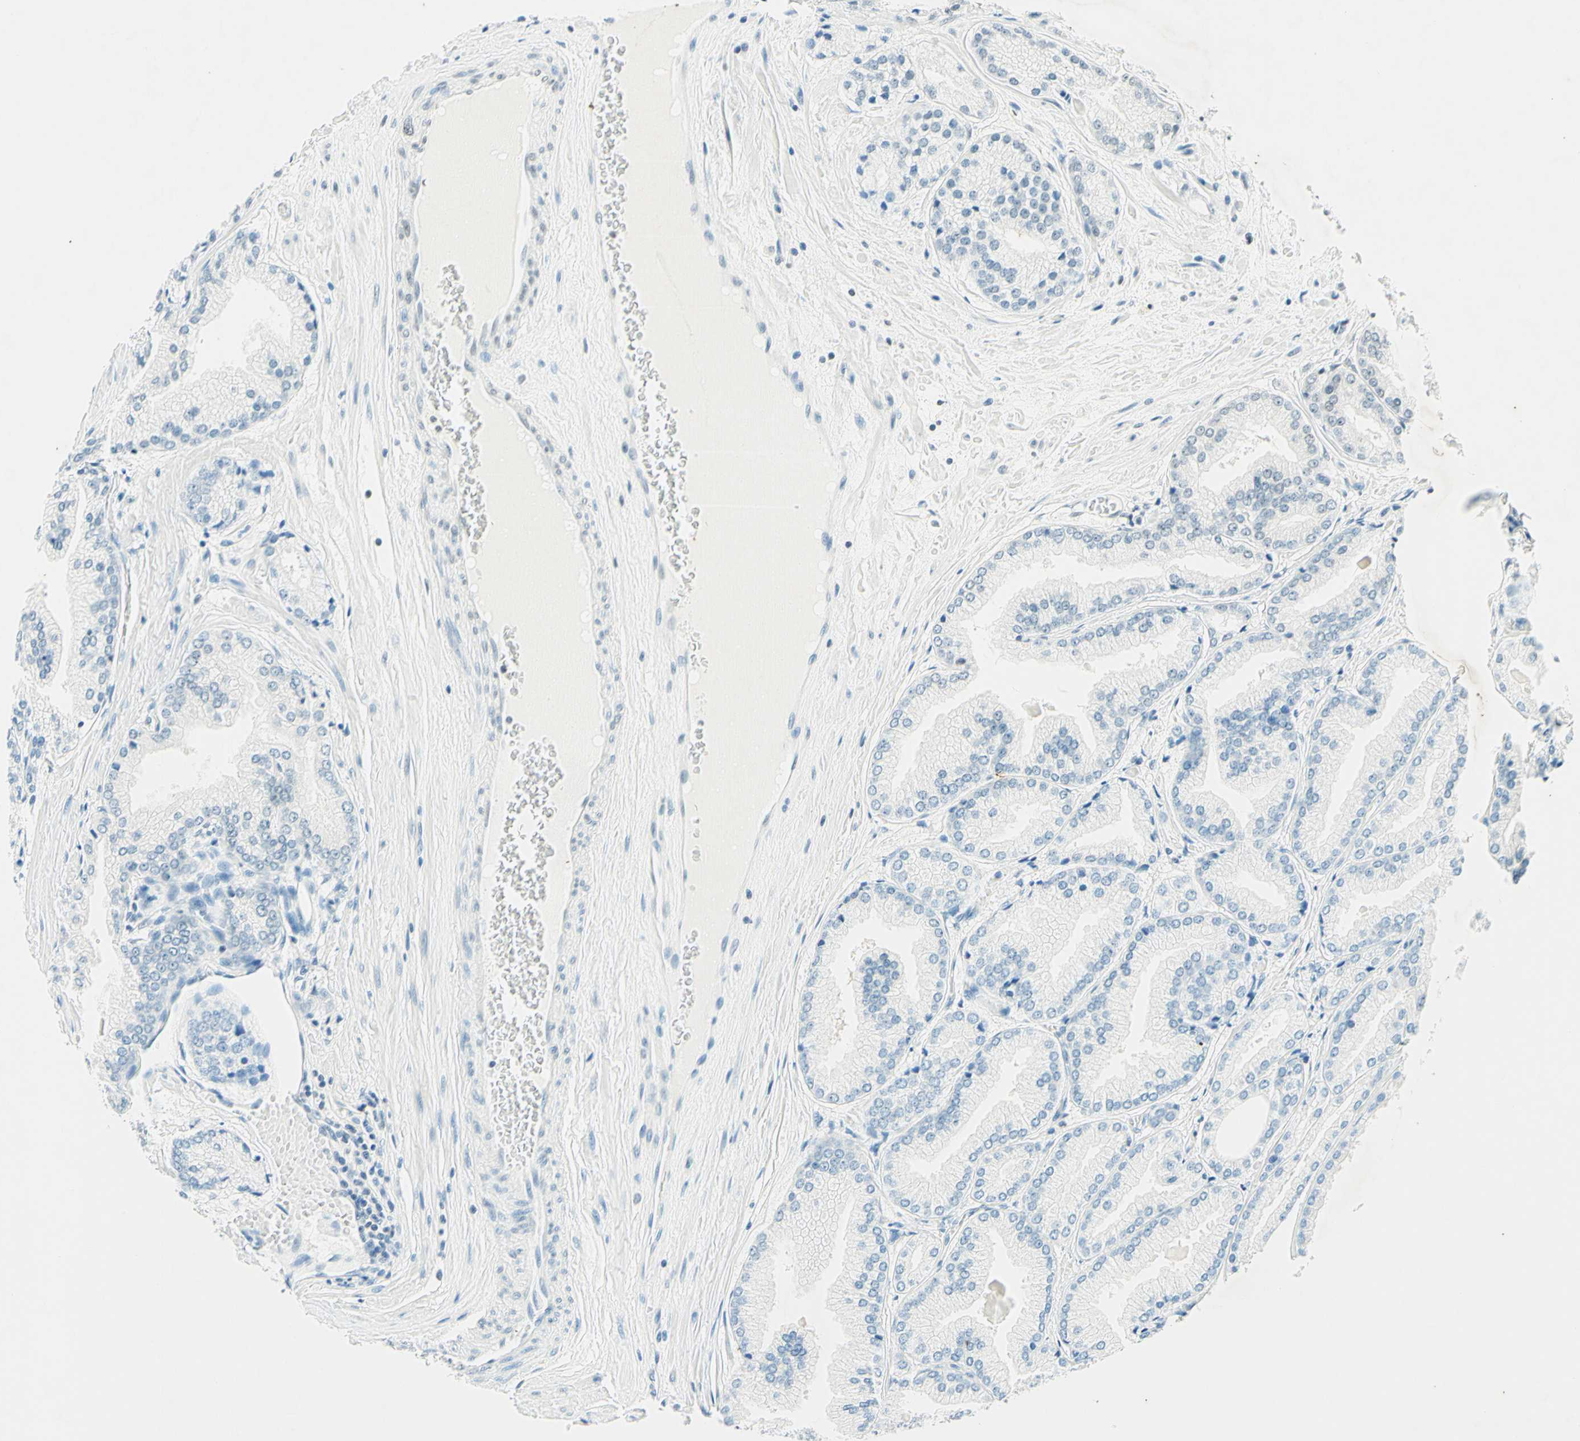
{"staining": {"intensity": "negative", "quantity": "none", "location": "none"}, "tissue": "prostate cancer", "cell_type": "Tumor cells", "image_type": "cancer", "snomed": [{"axis": "morphology", "description": "Adenocarcinoma, High grade"}, {"axis": "topography", "description": "Prostate"}], "caption": "Immunohistochemistry (IHC) photomicrograph of human prostate cancer (adenocarcinoma (high-grade)) stained for a protein (brown), which exhibits no staining in tumor cells.", "gene": "MSH2", "patient": {"sex": "male", "age": 59}}